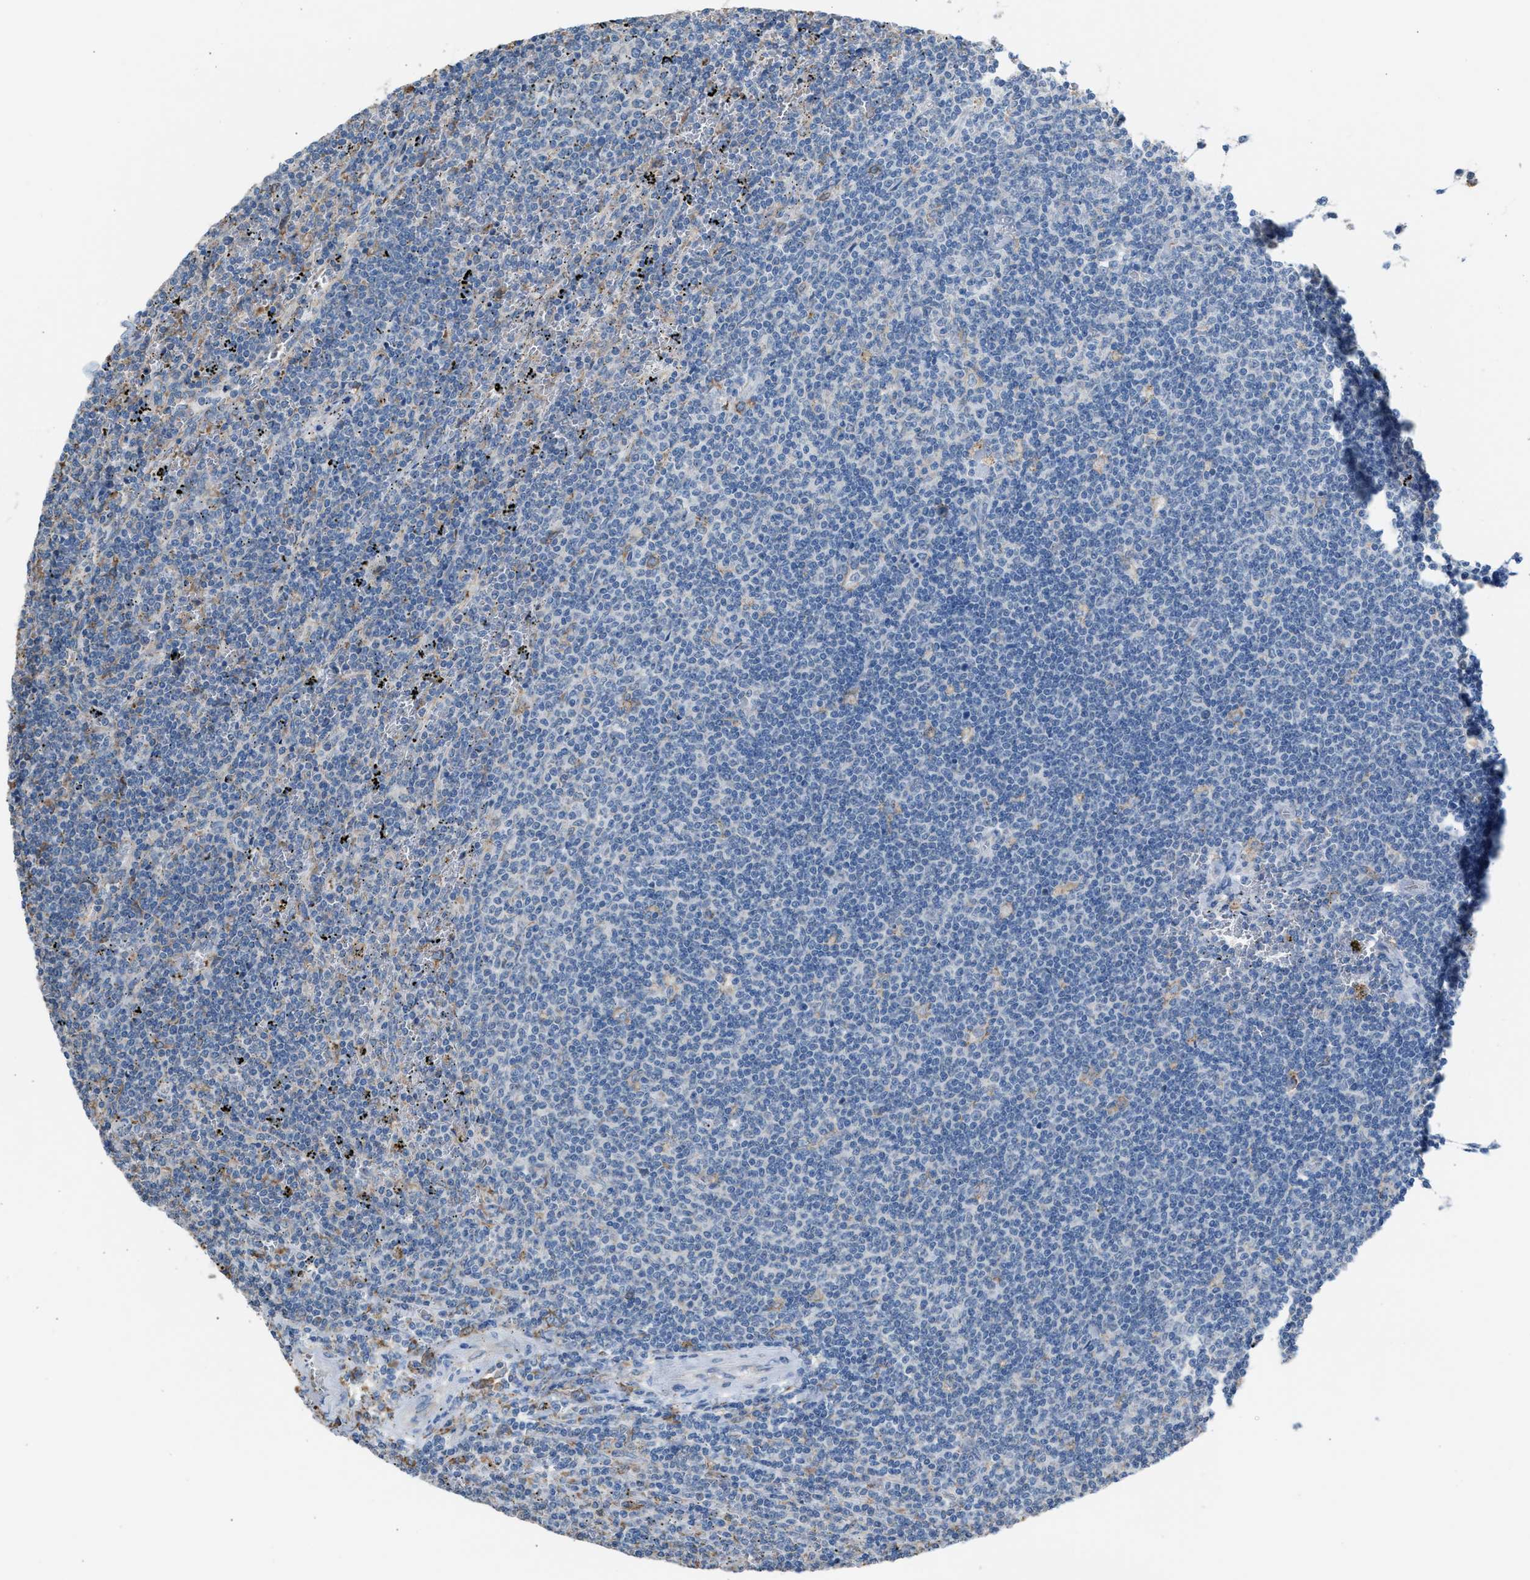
{"staining": {"intensity": "negative", "quantity": "none", "location": "none"}, "tissue": "lymphoma", "cell_type": "Tumor cells", "image_type": "cancer", "snomed": [{"axis": "morphology", "description": "Malignant lymphoma, non-Hodgkin's type, Low grade"}, {"axis": "topography", "description": "Spleen"}], "caption": "This is an immunohistochemistry histopathology image of lymphoma. There is no staining in tumor cells.", "gene": "CA3", "patient": {"sex": "female", "age": 50}}